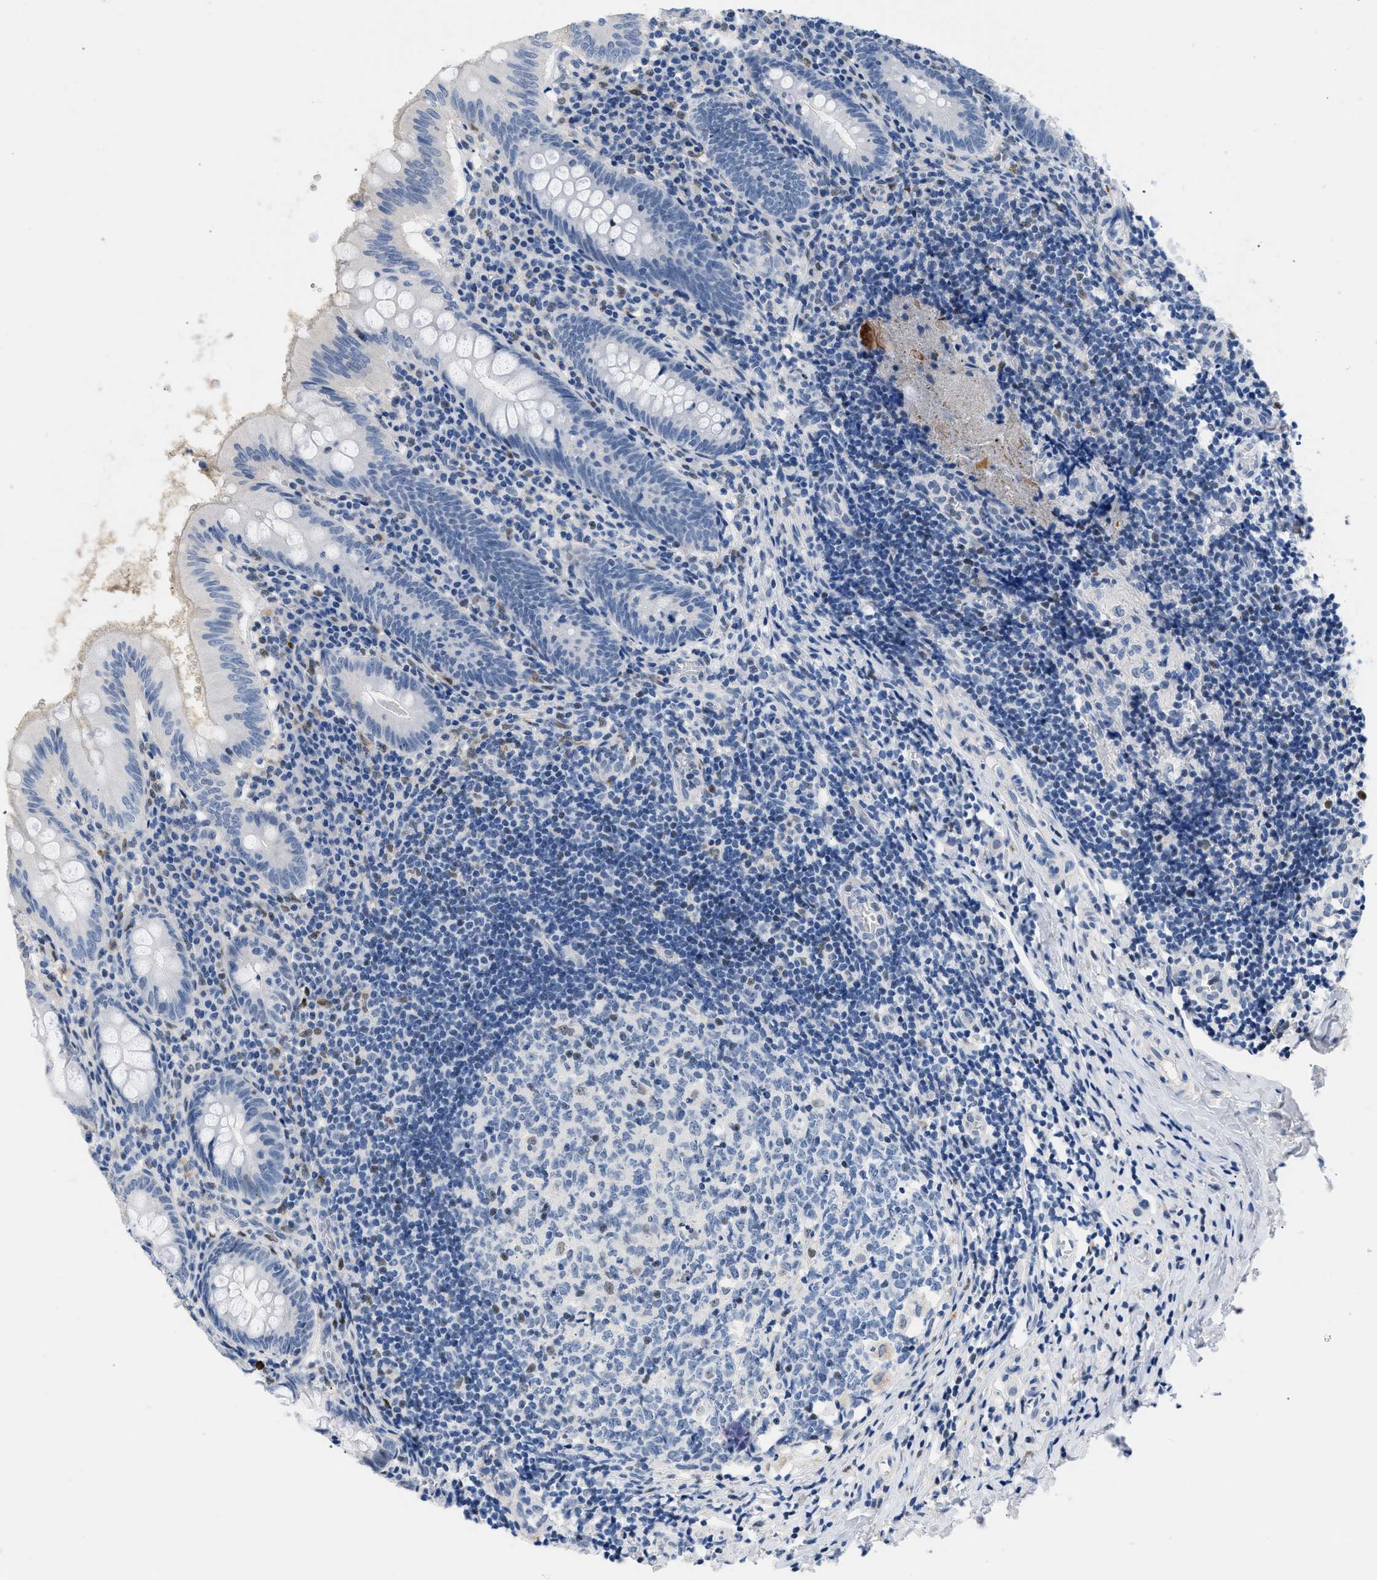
{"staining": {"intensity": "negative", "quantity": "none", "location": "none"}, "tissue": "appendix", "cell_type": "Glandular cells", "image_type": "normal", "snomed": [{"axis": "morphology", "description": "Normal tissue, NOS"}, {"axis": "topography", "description": "Appendix"}], "caption": "Photomicrograph shows no protein positivity in glandular cells of benign appendix. Brightfield microscopy of immunohistochemistry stained with DAB (3,3'-diaminobenzidine) (brown) and hematoxylin (blue), captured at high magnification.", "gene": "BOLL", "patient": {"sex": "male", "age": 8}}